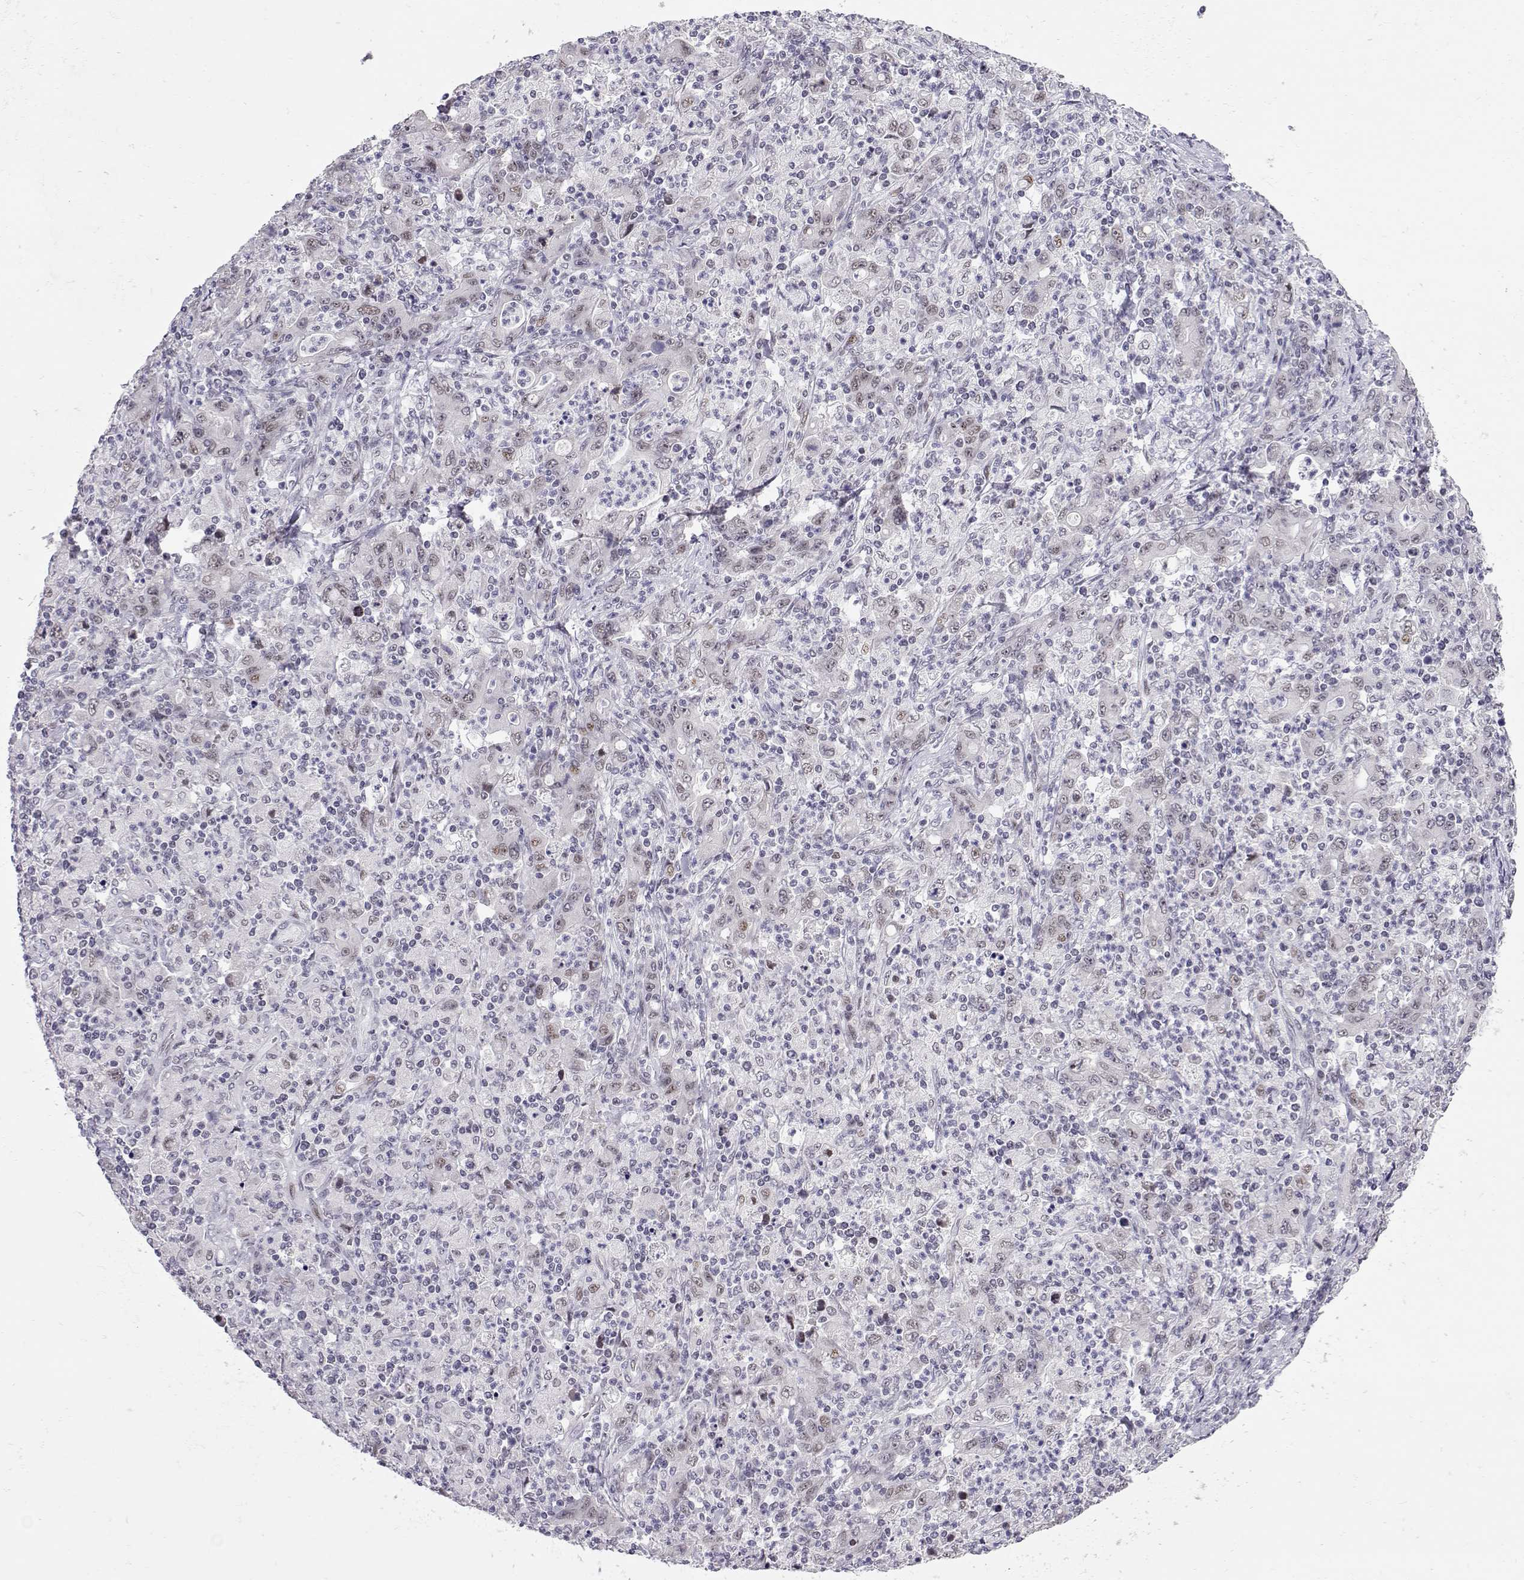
{"staining": {"intensity": "negative", "quantity": "none", "location": "none"}, "tissue": "stomach cancer", "cell_type": "Tumor cells", "image_type": "cancer", "snomed": [{"axis": "morphology", "description": "Adenocarcinoma, NOS"}, {"axis": "topography", "description": "Stomach, upper"}], "caption": "Micrograph shows no significant protein expression in tumor cells of stomach cancer (adenocarcinoma).", "gene": "SIX6", "patient": {"sex": "male", "age": 69}}